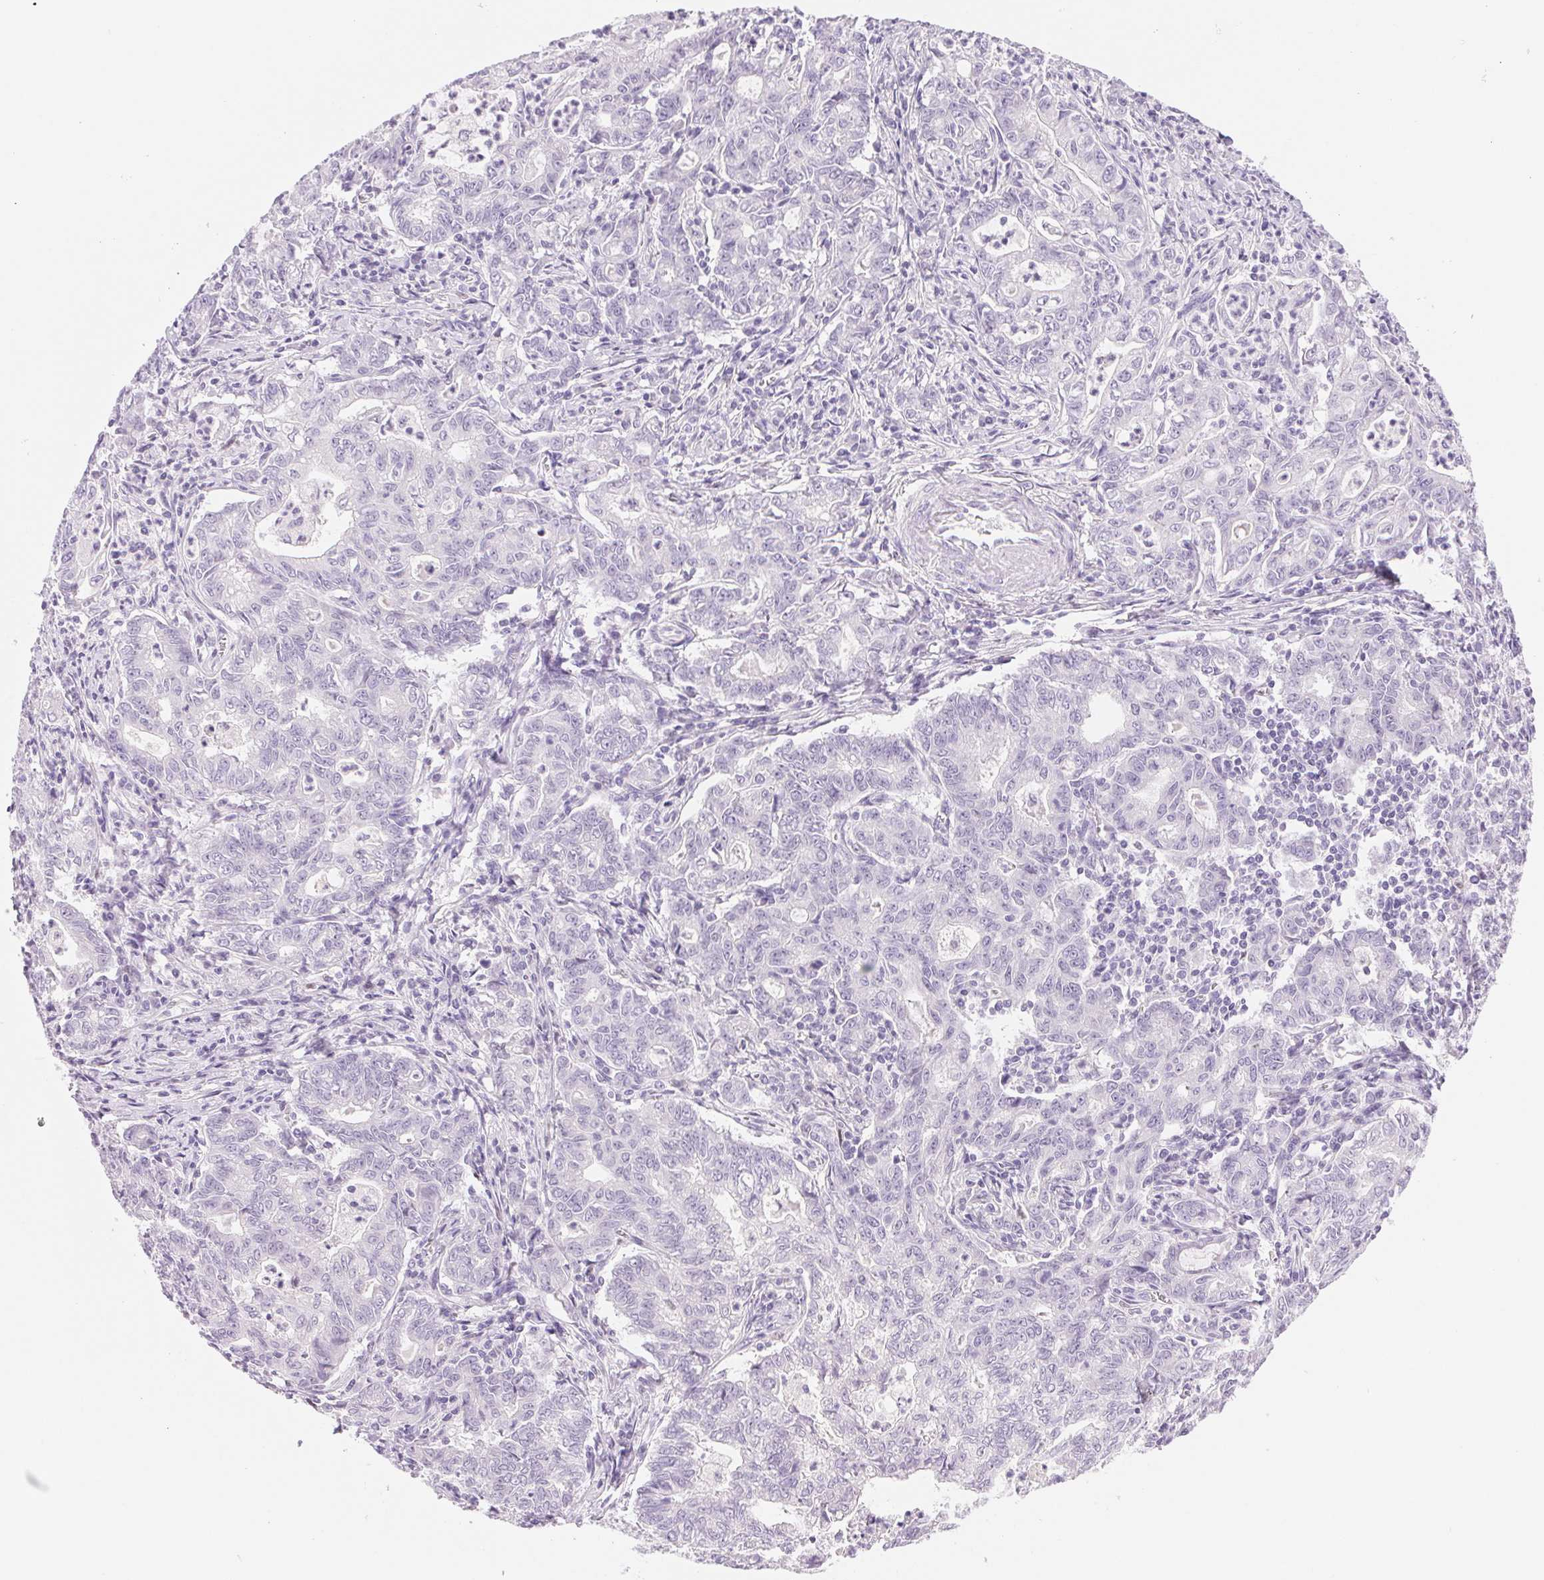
{"staining": {"intensity": "negative", "quantity": "none", "location": "none"}, "tissue": "stomach cancer", "cell_type": "Tumor cells", "image_type": "cancer", "snomed": [{"axis": "morphology", "description": "Adenocarcinoma, NOS"}, {"axis": "topography", "description": "Stomach, upper"}], "caption": "There is no significant expression in tumor cells of adenocarcinoma (stomach).", "gene": "ASGR2", "patient": {"sex": "female", "age": 79}}